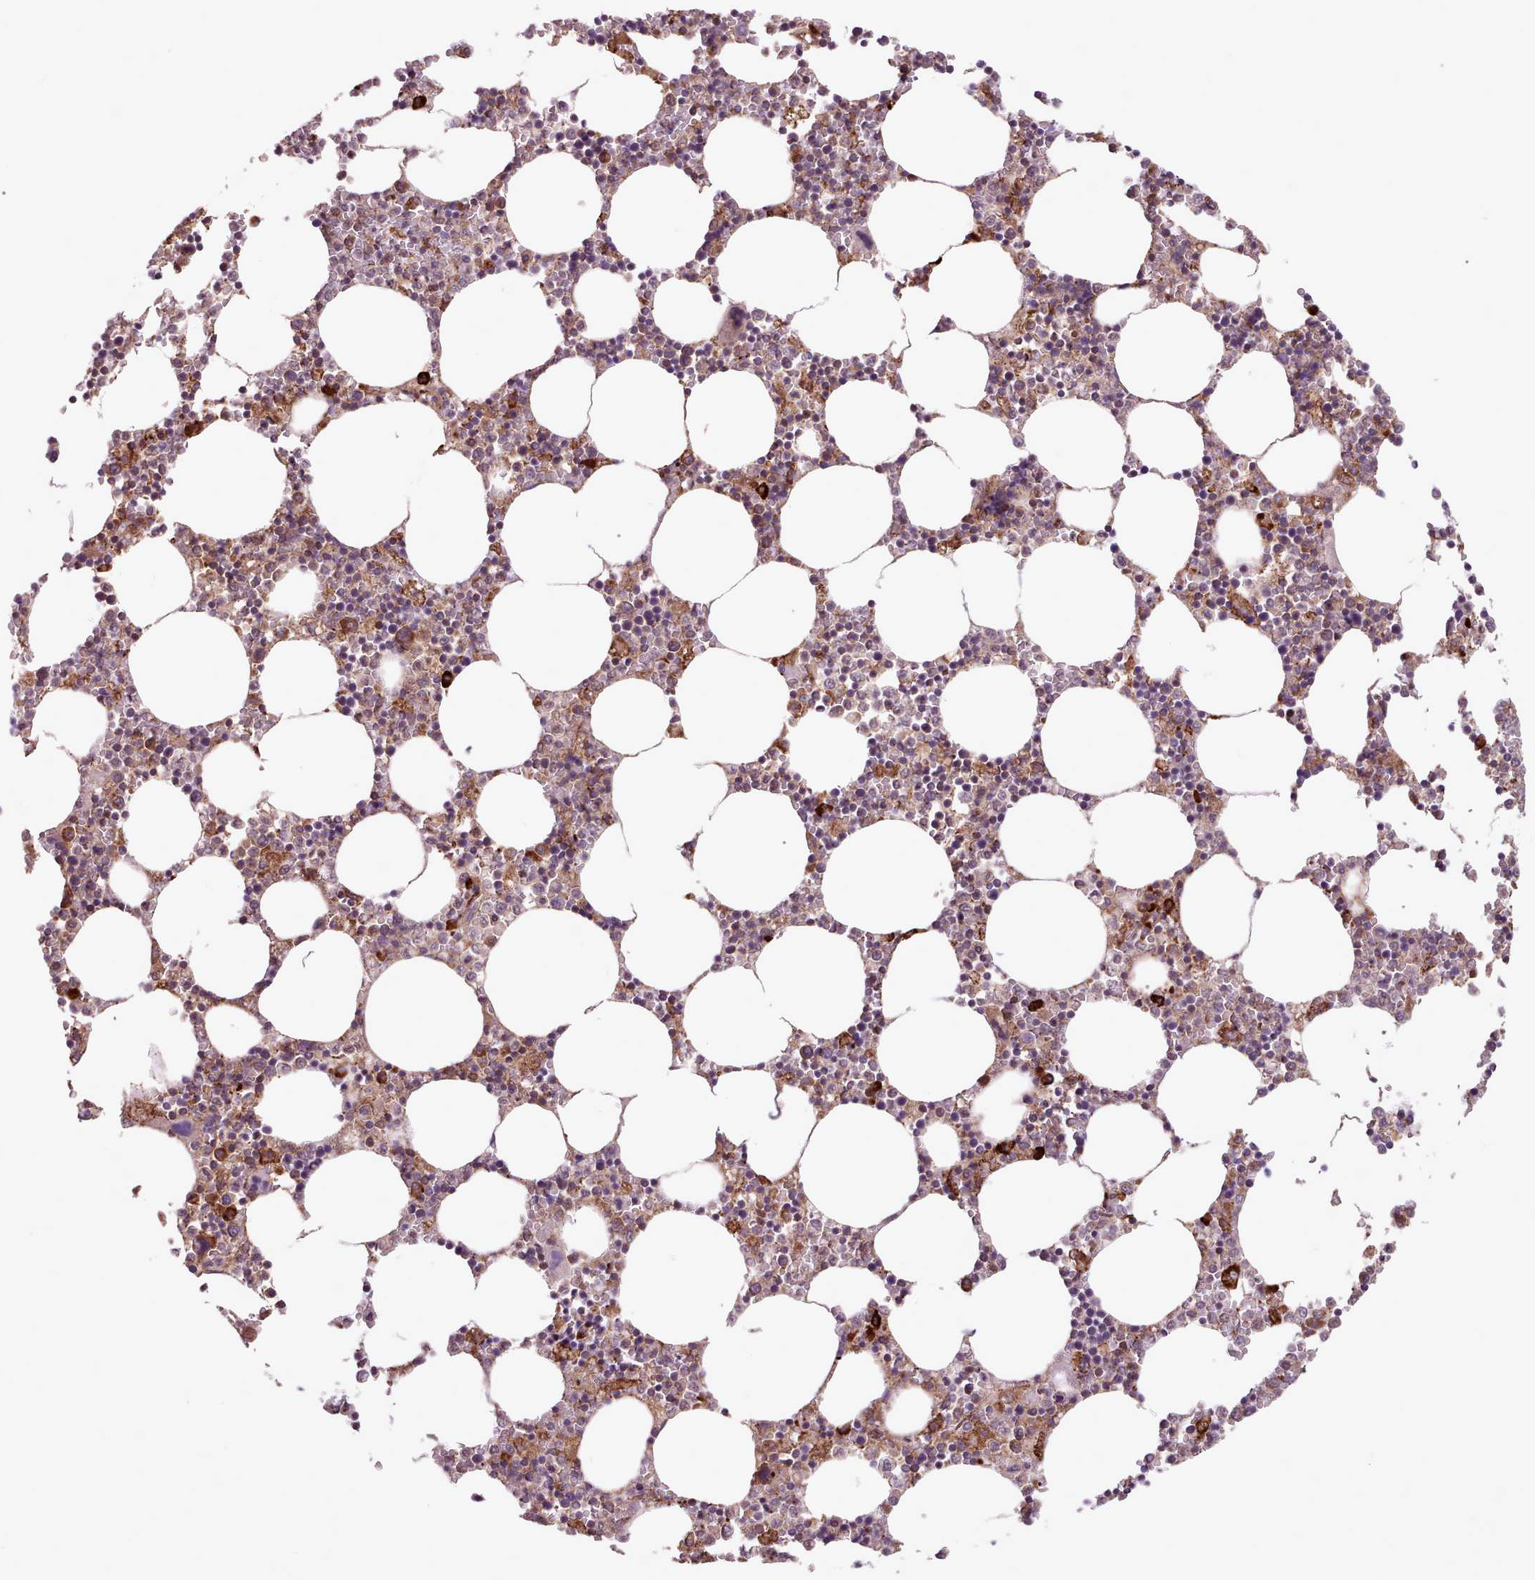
{"staining": {"intensity": "strong", "quantity": "25%-75%", "location": "cytoplasmic/membranous"}, "tissue": "bone marrow", "cell_type": "Hematopoietic cells", "image_type": "normal", "snomed": [{"axis": "morphology", "description": "Normal tissue, NOS"}, {"axis": "topography", "description": "Bone marrow"}], "caption": "Immunohistochemistry (IHC) (DAB) staining of unremarkable bone marrow demonstrates strong cytoplasmic/membranous protein staining in about 25%-75% of hematopoietic cells.", "gene": "TTLL3", "patient": {"sex": "female", "age": 64}}